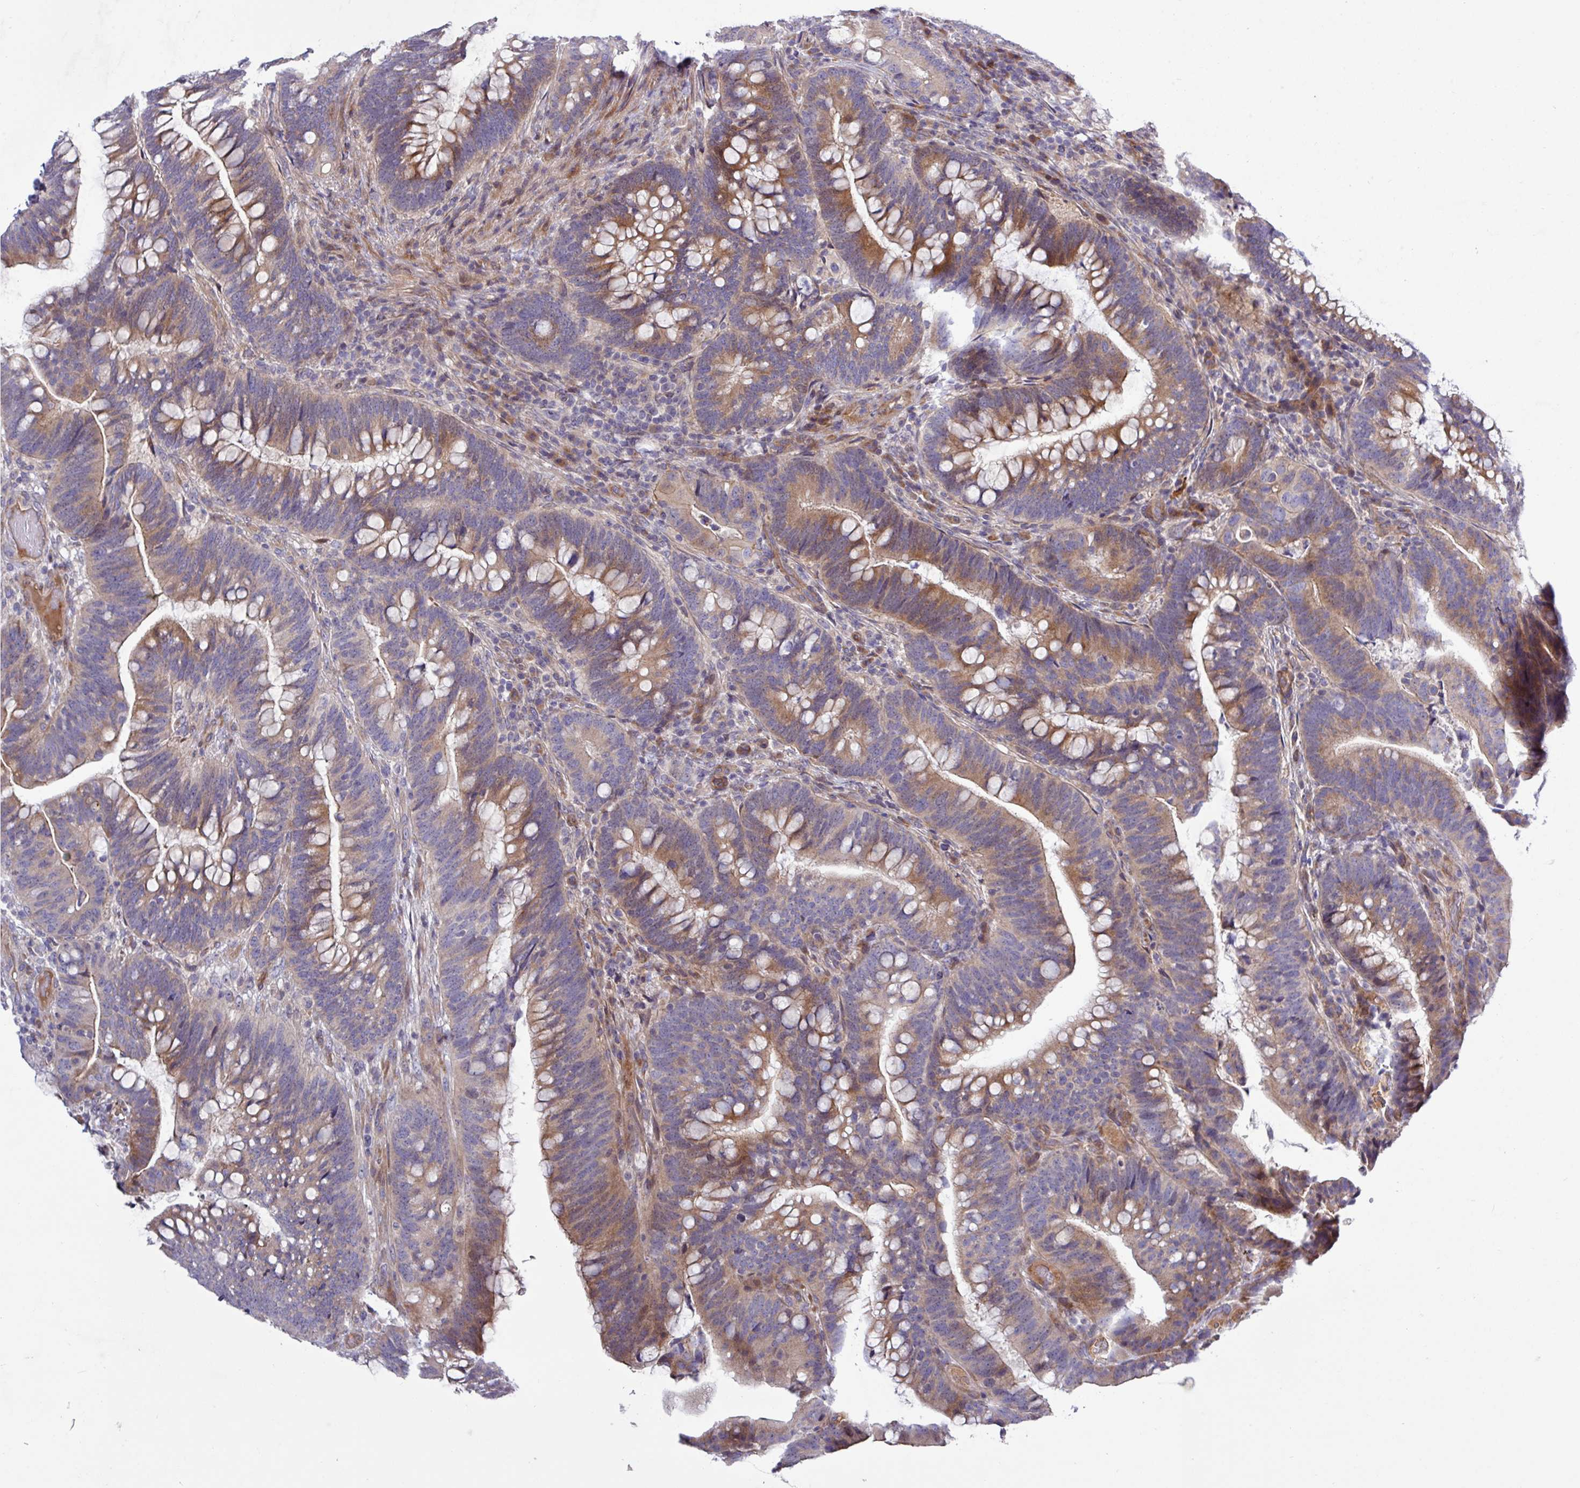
{"staining": {"intensity": "moderate", "quantity": "25%-75%", "location": "cytoplasmic/membranous"}, "tissue": "colorectal cancer", "cell_type": "Tumor cells", "image_type": "cancer", "snomed": [{"axis": "morphology", "description": "Adenocarcinoma, NOS"}, {"axis": "topography", "description": "Colon"}], "caption": "This photomicrograph displays IHC staining of colorectal cancer (adenocarcinoma), with medium moderate cytoplasmic/membranous positivity in about 25%-75% of tumor cells.", "gene": "TNFSF12", "patient": {"sex": "female", "age": 66}}